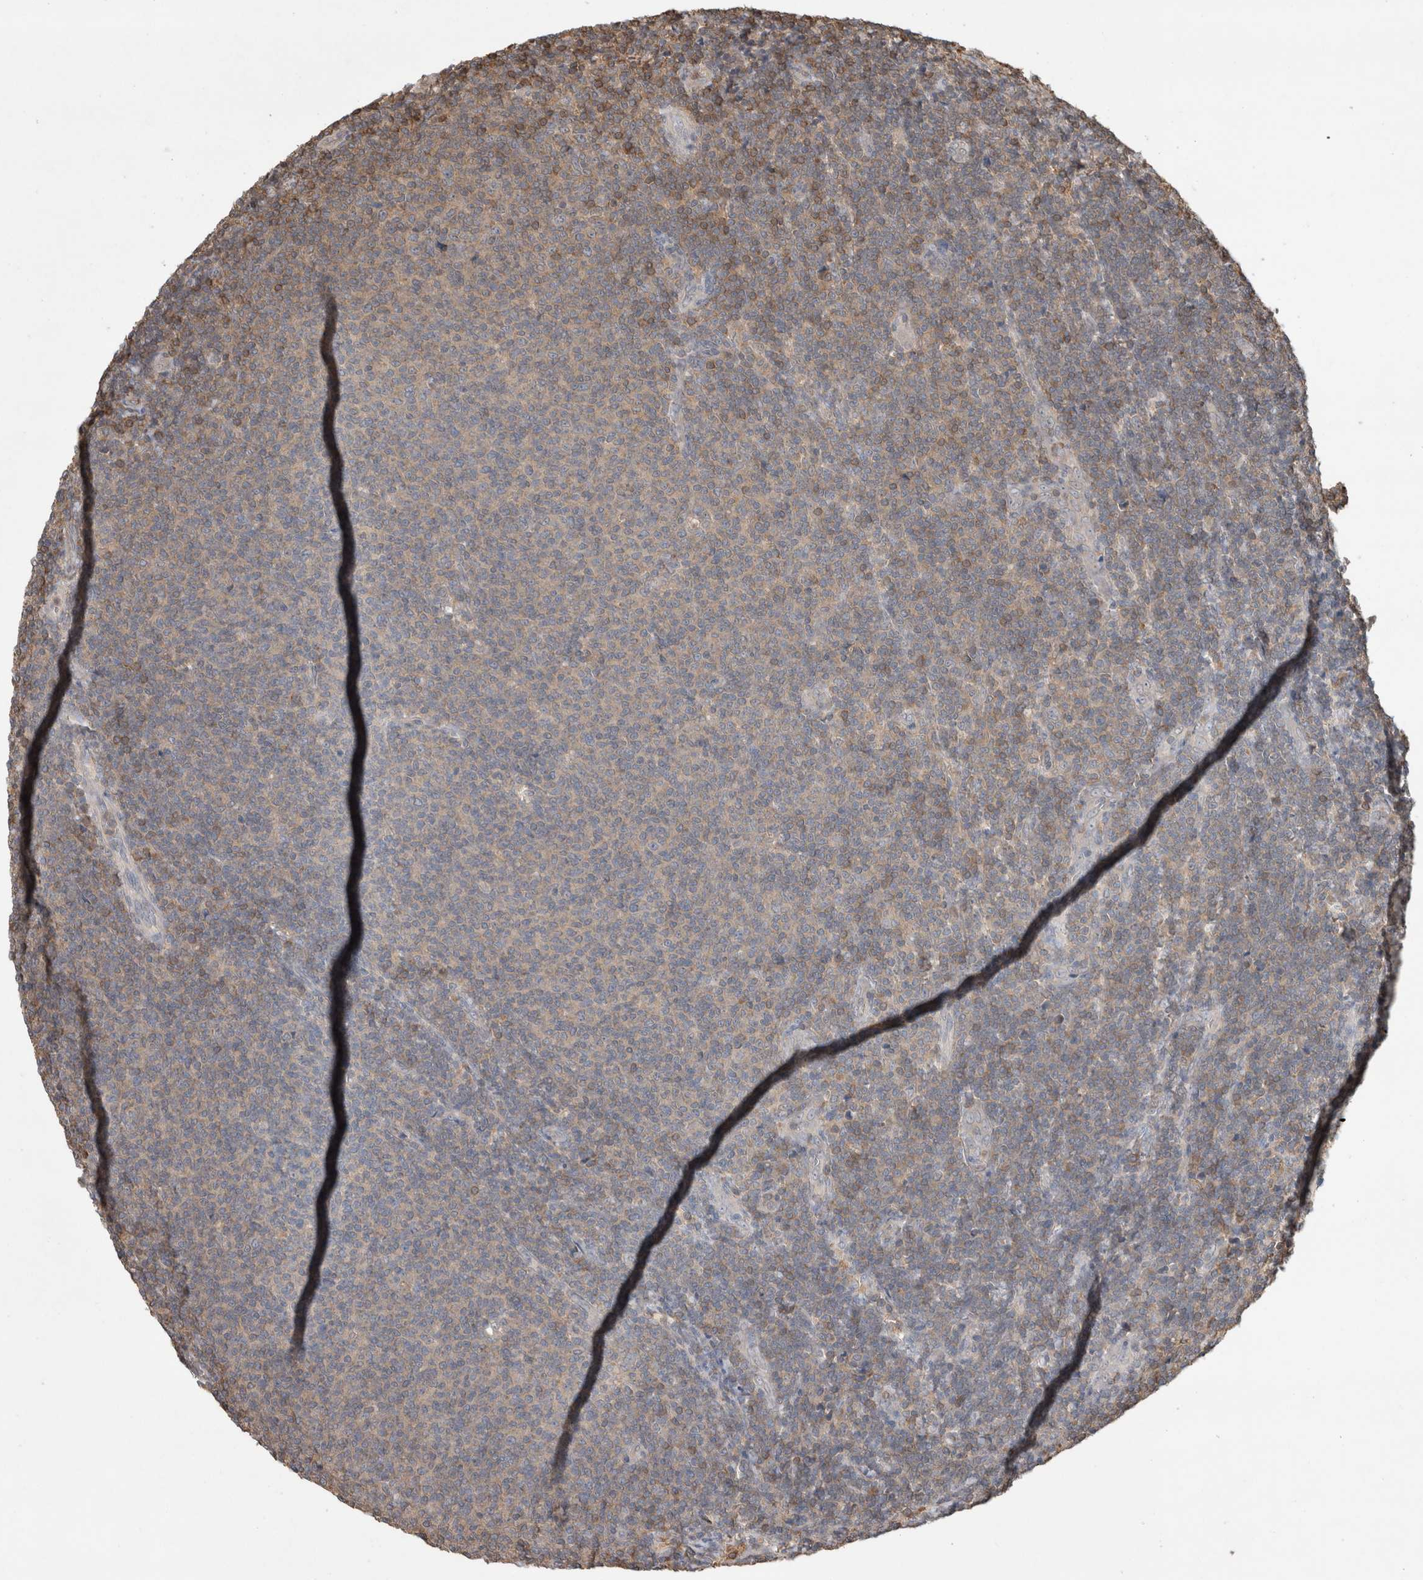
{"staining": {"intensity": "weak", "quantity": "25%-75%", "location": "cytoplasmic/membranous"}, "tissue": "lymphoma", "cell_type": "Tumor cells", "image_type": "cancer", "snomed": [{"axis": "morphology", "description": "Malignant lymphoma, non-Hodgkin's type, Low grade"}, {"axis": "topography", "description": "Lymph node"}], "caption": "This histopathology image displays lymphoma stained with immunohistochemistry (IHC) to label a protein in brown. The cytoplasmic/membranous of tumor cells show weak positivity for the protein. Nuclei are counter-stained blue.", "gene": "TRIM5", "patient": {"sex": "male", "age": 66}}